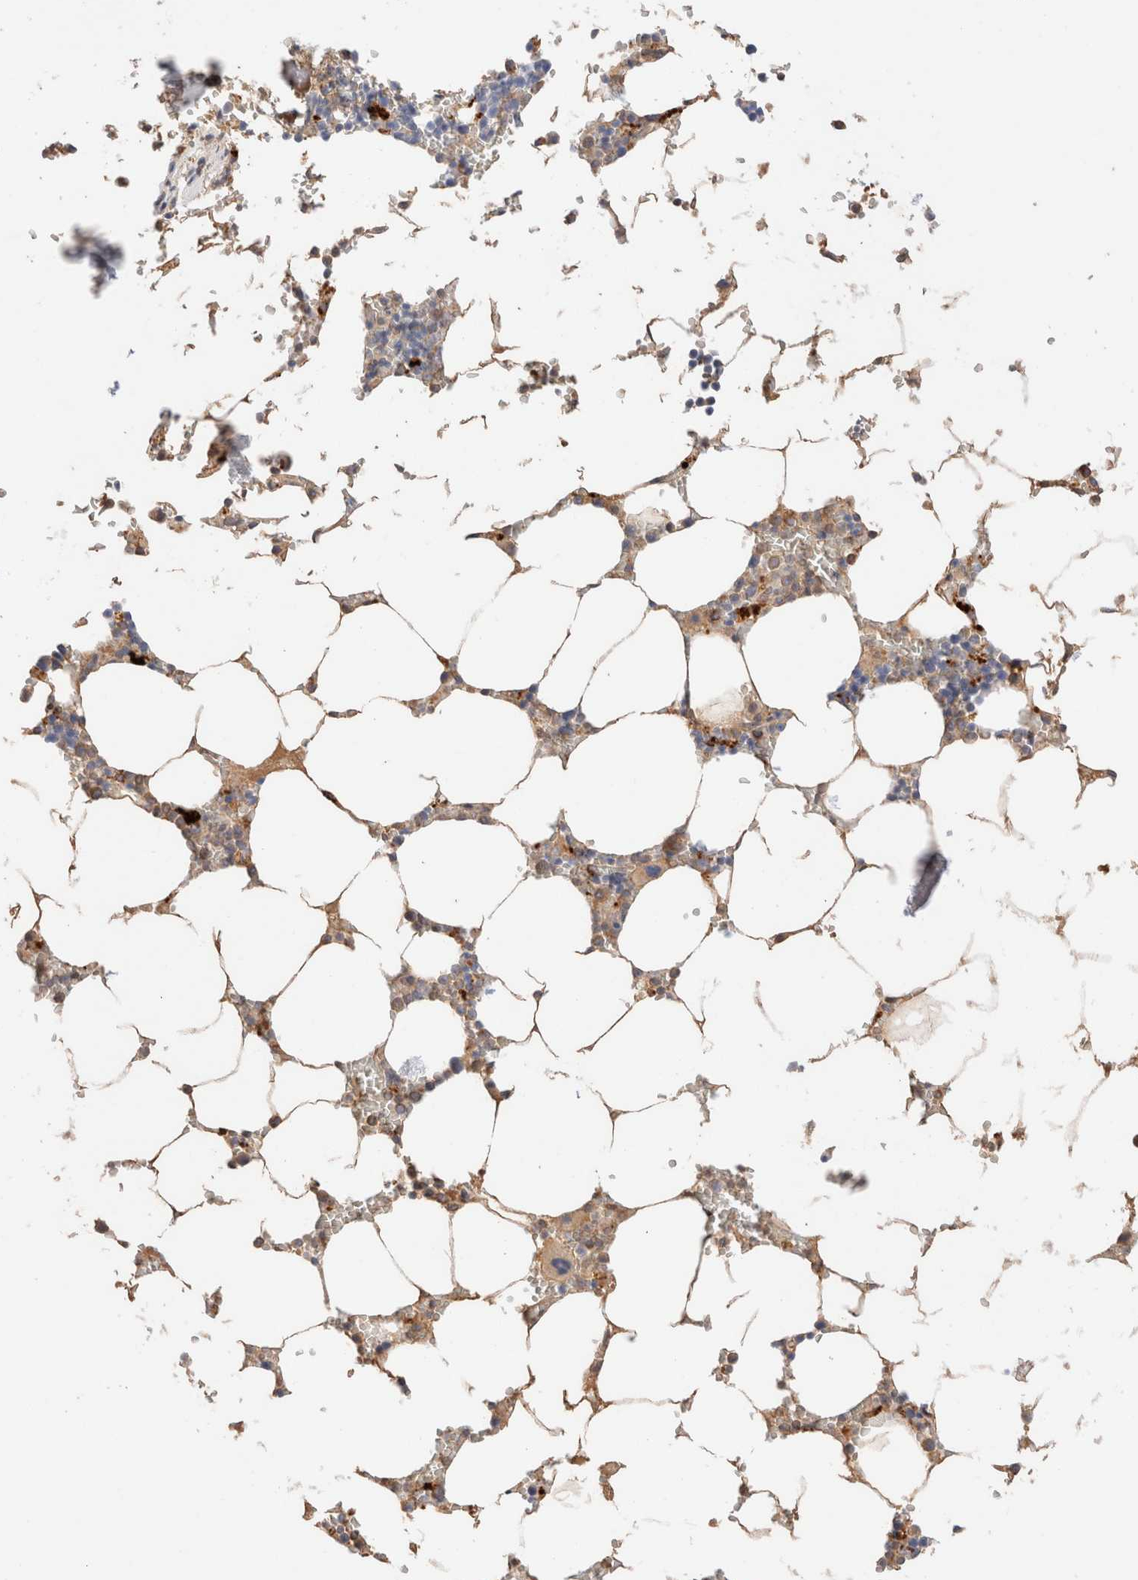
{"staining": {"intensity": "weak", "quantity": "25%-75%", "location": "cytoplasmic/membranous"}, "tissue": "bone marrow", "cell_type": "Hematopoietic cells", "image_type": "normal", "snomed": [{"axis": "morphology", "description": "Normal tissue, NOS"}, {"axis": "topography", "description": "Bone marrow"}], "caption": "DAB (3,3'-diaminobenzidine) immunohistochemical staining of benign human bone marrow demonstrates weak cytoplasmic/membranous protein positivity in approximately 25%-75% of hematopoietic cells.", "gene": "RABEPK", "patient": {"sex": "male", "age": 70}}